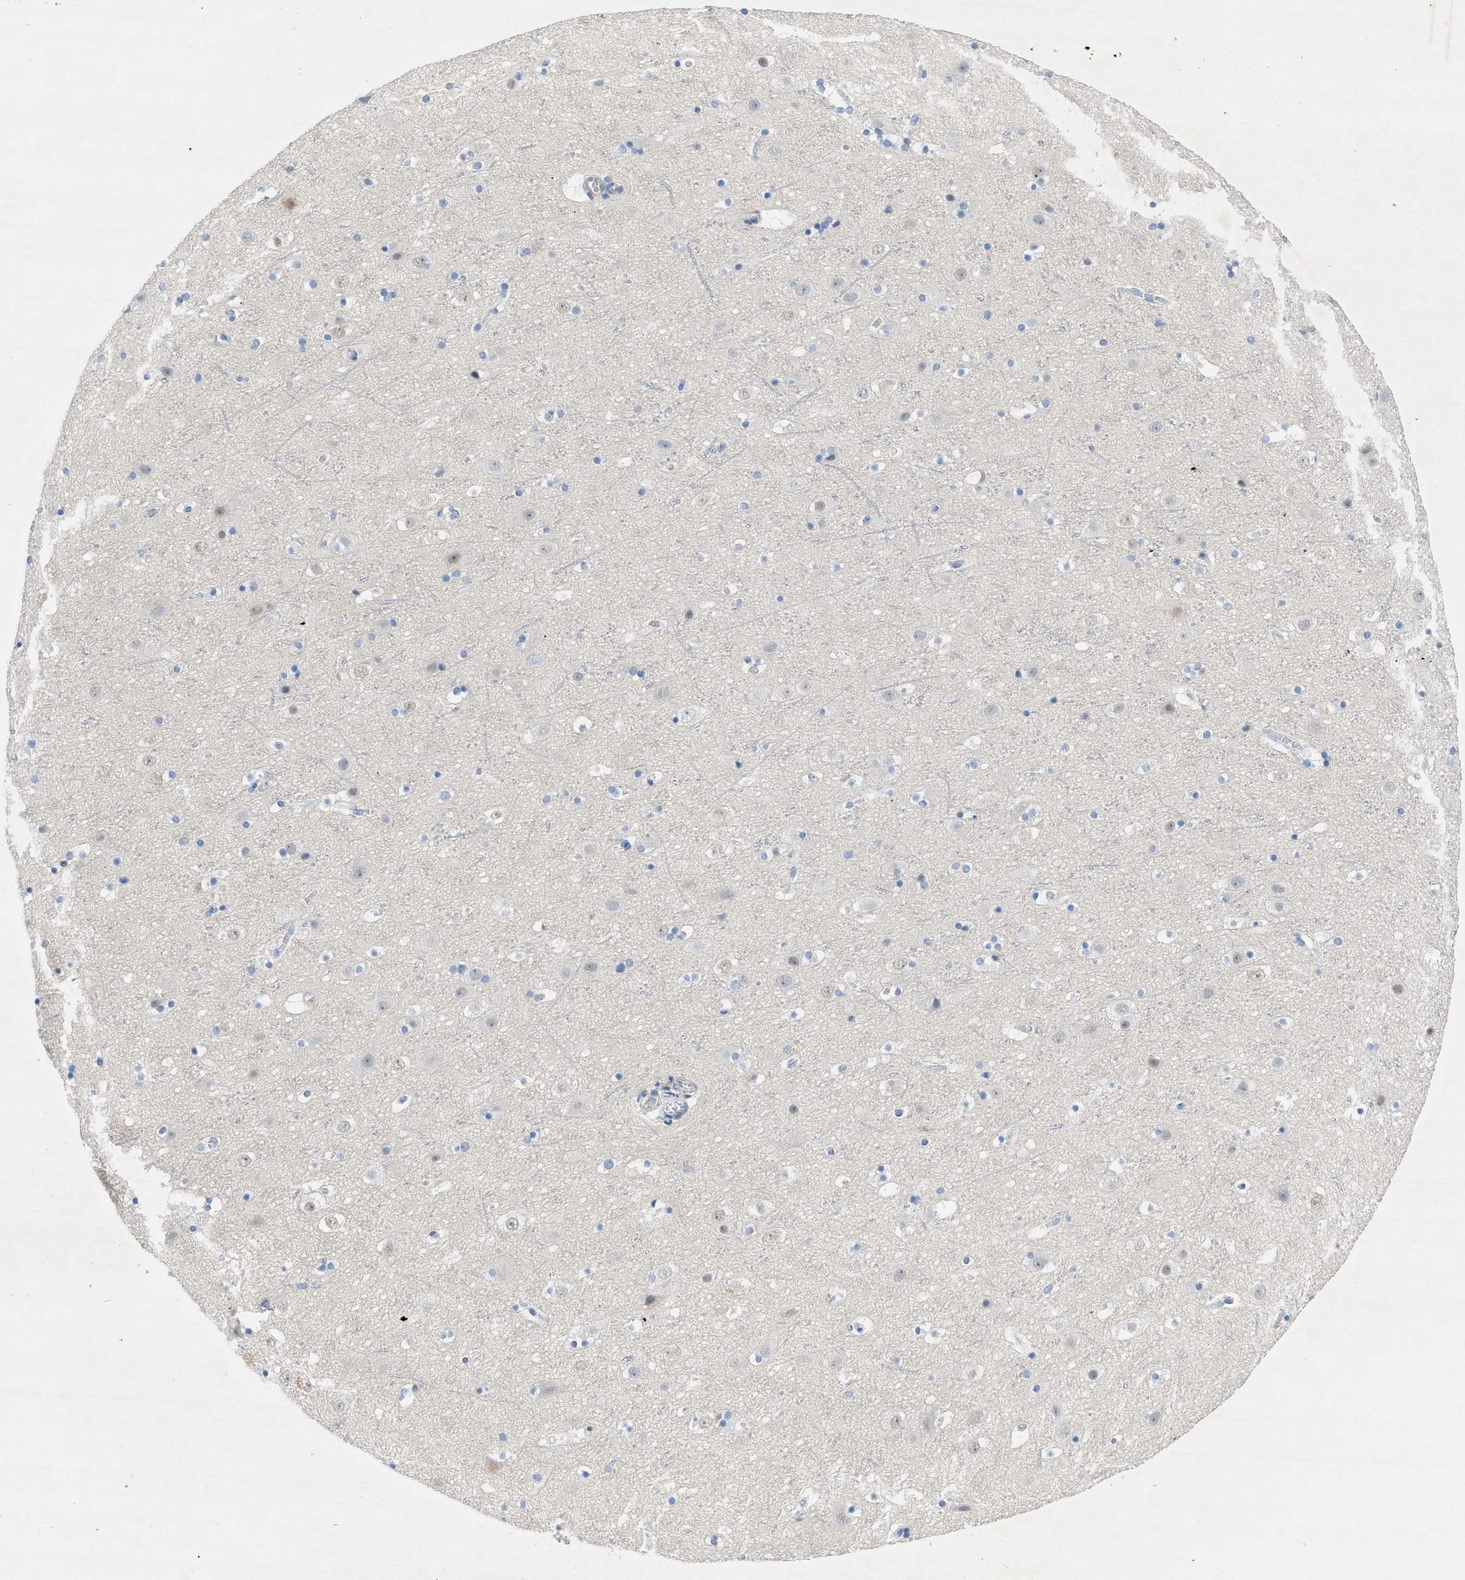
{"staining": {"intensity": "negative", "quantity": "none", "location": "none"}, "tissue": "cerebral cortex", "cell_type": "Endothelial cells", "image_type": "normal", "snomed": [{"axis": "morphology", "description": "Normal tissue, NOS"}, {"axis": "topography", "description": "Cerebral cortex"}], "caption": "Immunohistochemistry (IHC) of benign human cerebral cortex shows no positivity in endothelial cells.", "gene": "HLTF", "patient": {"sex": "male", "age": 45}}